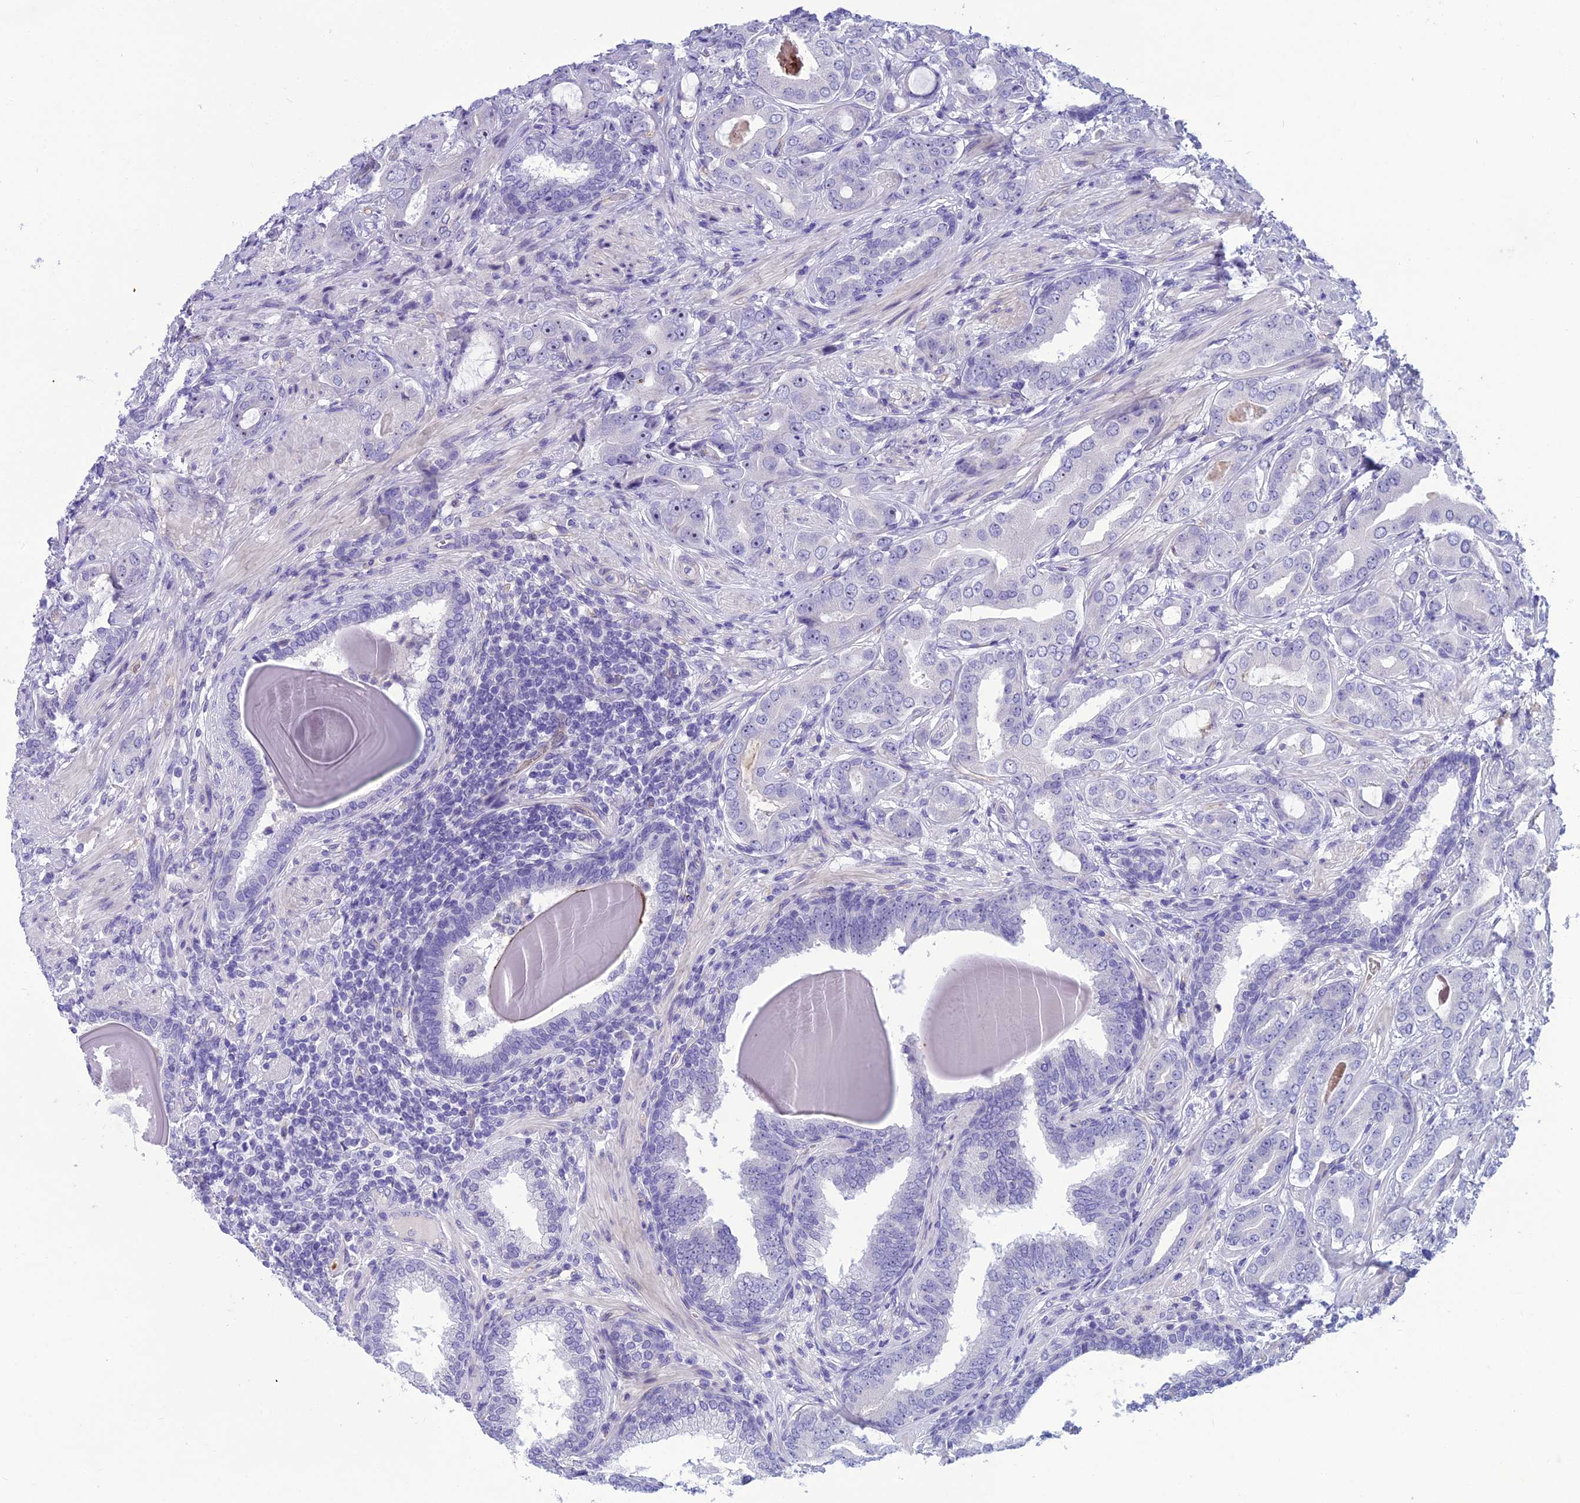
{"staining": {"intensity": "negative", "quantity": "none", "location": "none"}, "tissue": "prostate cancer", "cell_type": "Tumor cells", "image_type": "cancer", "snomed": [{"axis": "morphology", "description": "Adenocarcinoma, Low grade"}, {"axis": "topography", "description": "Prostate"}], "caption": "This histopathology image is of prostate adenocarcinoma (low-grade) stained with immunohistochemistry (IHC) to label a protein in brown with the nuclei are counter-stained blue. There is no positivity in tumor cells.", "gene": "BBS7", "patient": {"sex": "male", "age": 57}}